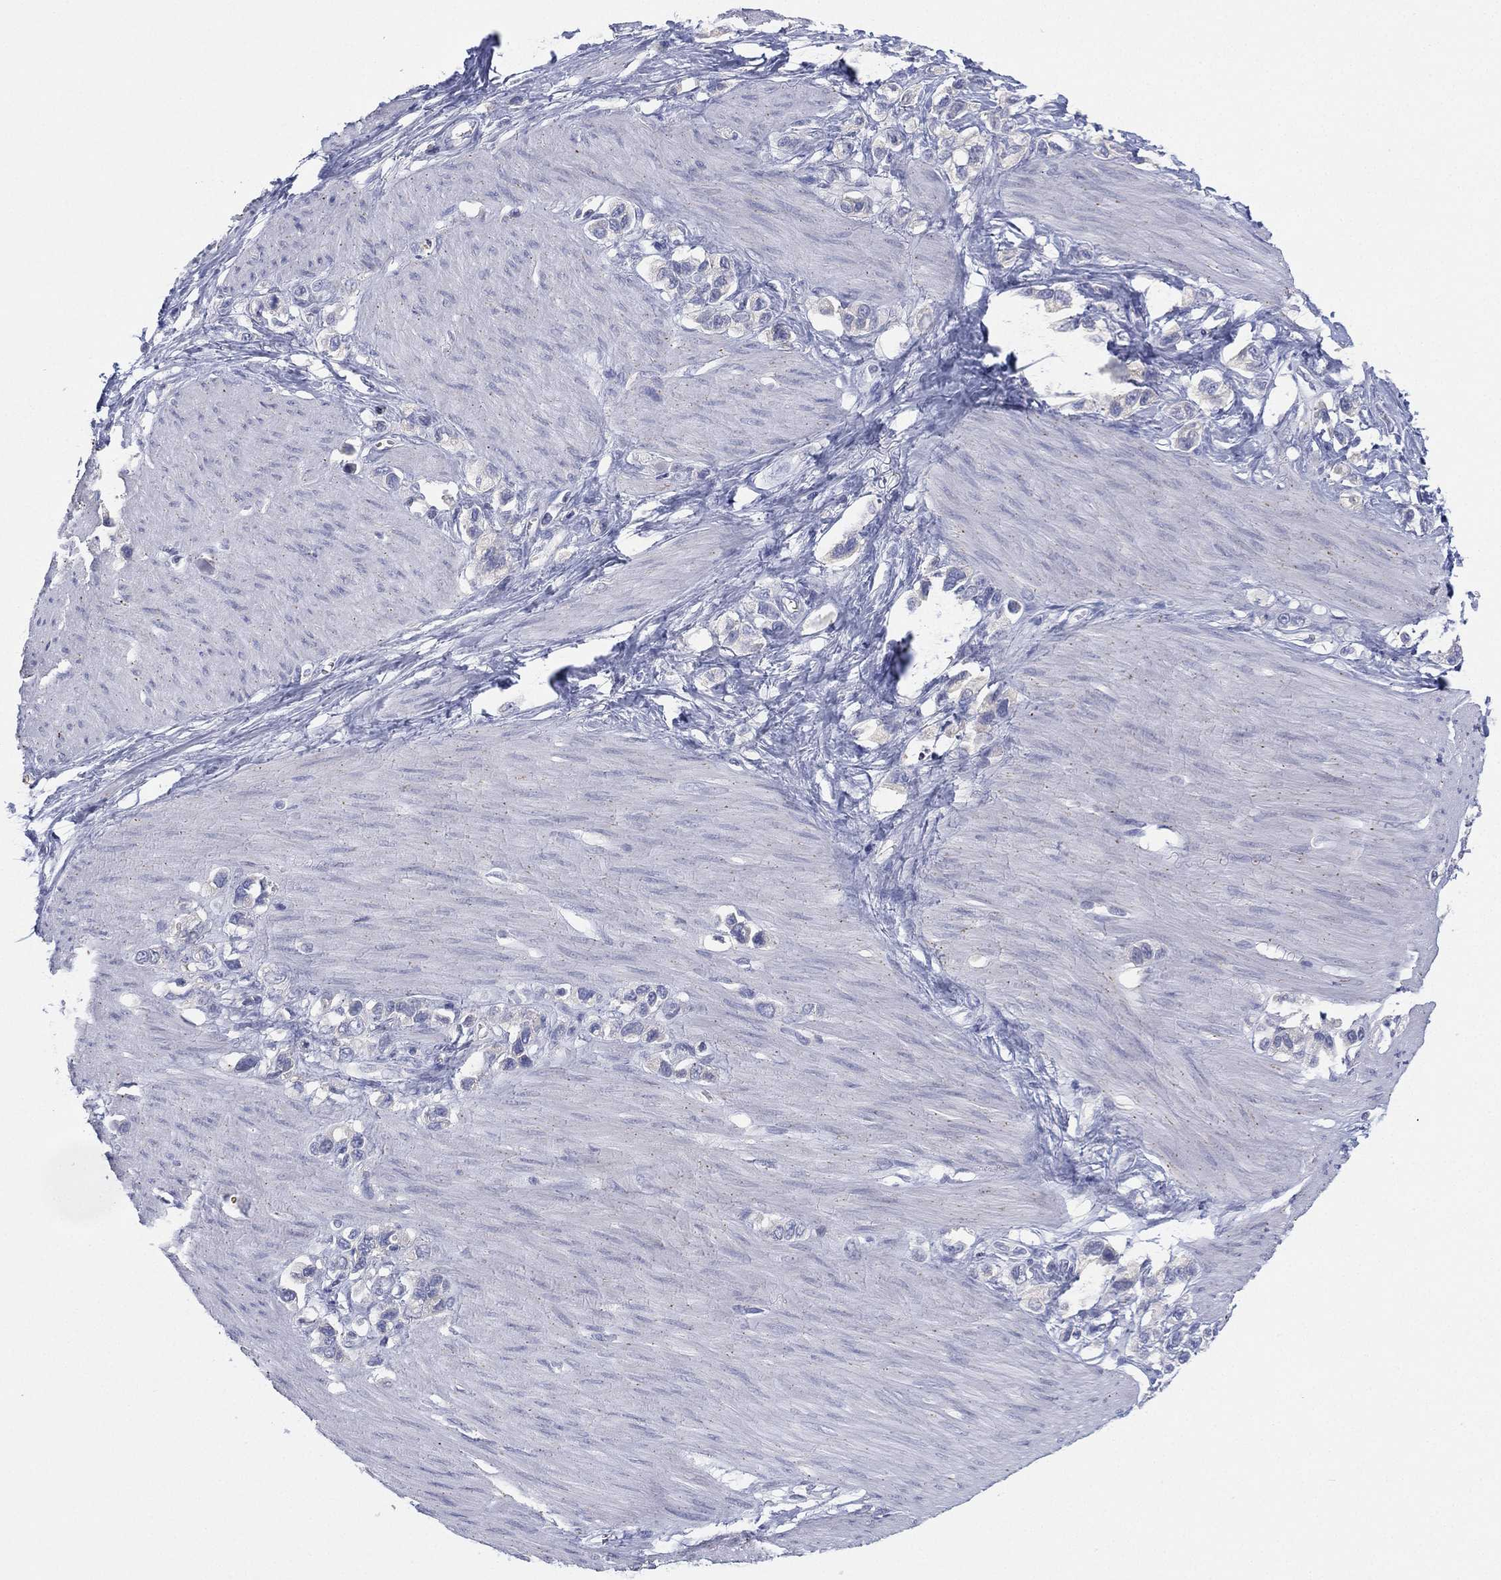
{"staining": {"intensity": "negative", "quantity": "none", "location": "none"}, "tissue": "stomach cancer", "cell_type": "Tumor cells", "image_type": "cancer", "snomed": [{"axis": "morphology", "description": "Normal tissue, NOS"}, {"axis": "morphology", "description": "Adenocarcinoma, NOS"}, {"axis": "morphology", "description": "Adenocarcinoma, High grade"}, {"axis": "topography", "description": "Stomach, upper"}, {"axis": "topography", "description": "Stomach"}], "caption": "Immunohistochemistry (IHC) image of high-grade adenocarcinoma (stomach) stained for a protein (brown), which reveals no expression in tumor cells.", "gene": "CYP2D6", "patient": {"sex": "female", "age": 65}}